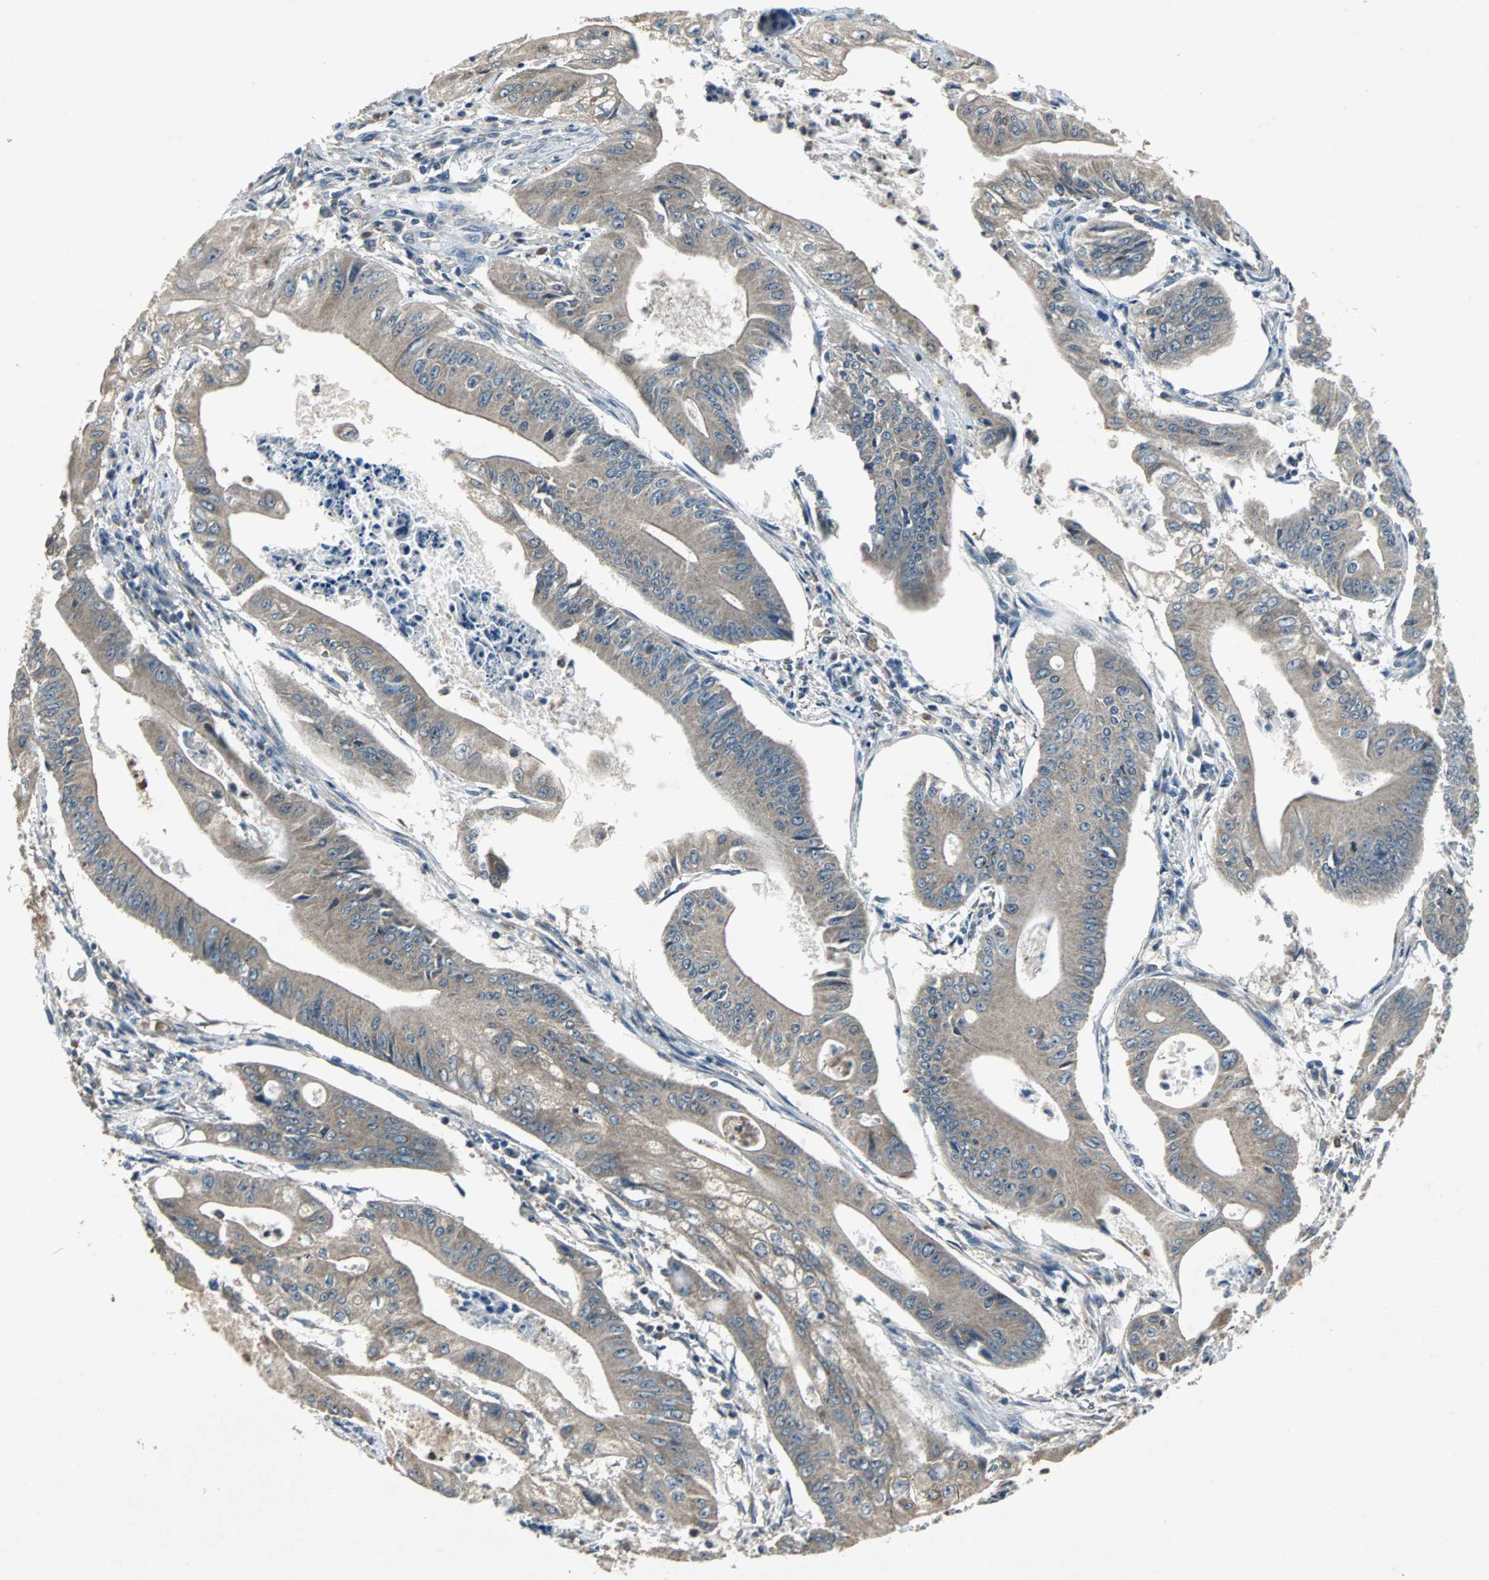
{"staining": {"intensity": "weak", "quantity": ">75%", "location": "cytoplasmic/membranous"}, "tissue": "pancreatic cancer", "cell_type": "Tumor cells", "image_type": "cancer", "snomed": [{"axis": "morphology", "description": "Normal tissue, NOS"}, {"axis": "topography", "description": "Lymph node"}], "caption": "The photomicrograph shows staining of pancreatic cancer, revealing weak cytoplasmic/membranous protein expression (brown color) within tumor cells. (DAB (3,3'-diaminobenzidine) IHC with brightfield microscopy, high magnification).", "gene": "SOS1", "patient": {"sex": "male", "age": 62}}